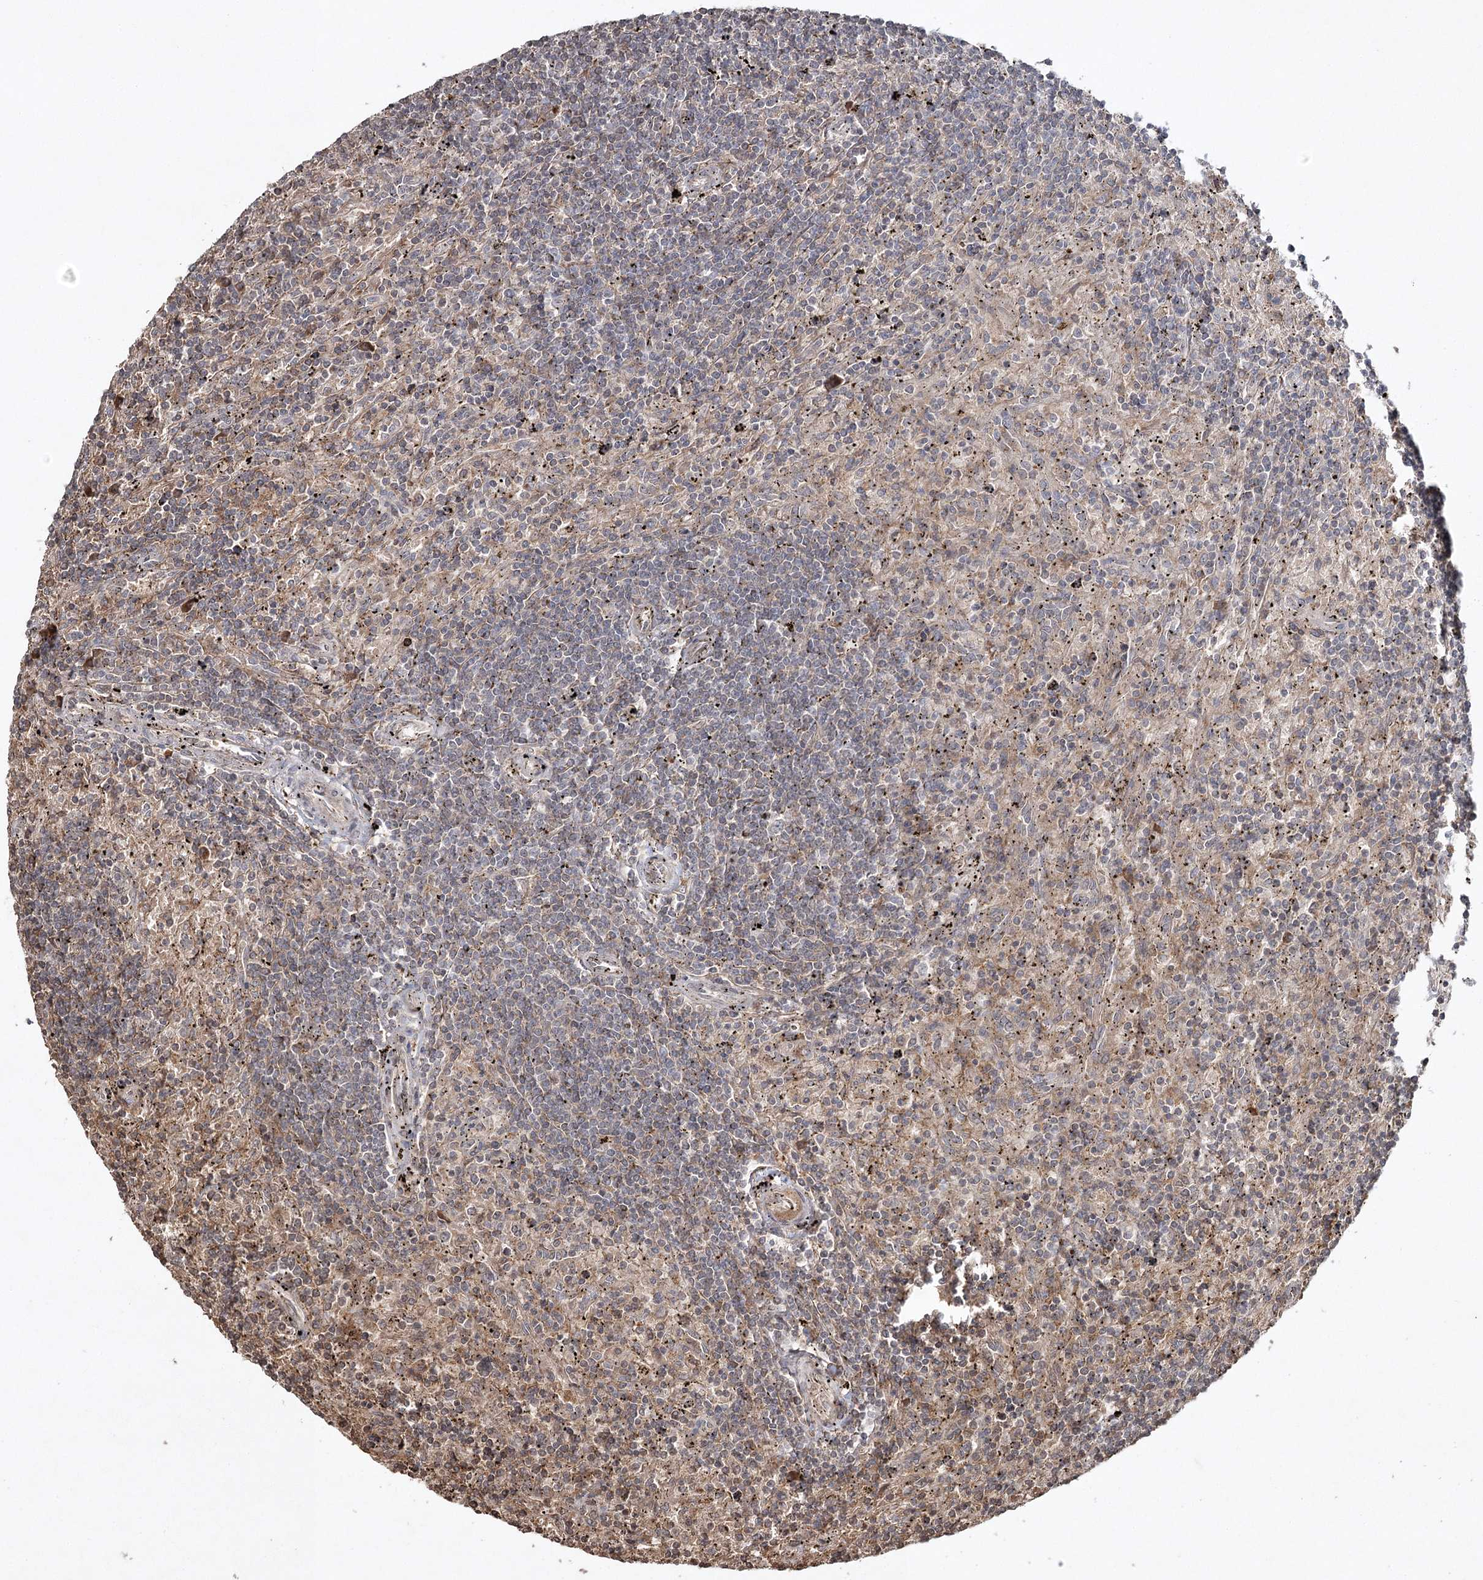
{"staining": {"intensity": "moderate", "quantity": "<25%", "location": "cytoplasmic/membranous"}, "tissue": "lymphoma", "cell_type": "Tumor cells", "image_type": "cancer", "snomed": [{"axis": "morphology", "description": "Malignant lymphoma, non-Hodgkin's type, Low grade"}, {"axis": "topography", "description": "Spleen"}], "caption": "Low-grade malignant lymphoma, non-Hodgkin's type stained for a protein demonstrates moderate cytoplasmic/membranous positivity in tumor cells.", "gene": "CYP2B6", "patient": {"sex": "male", "age": 76}}